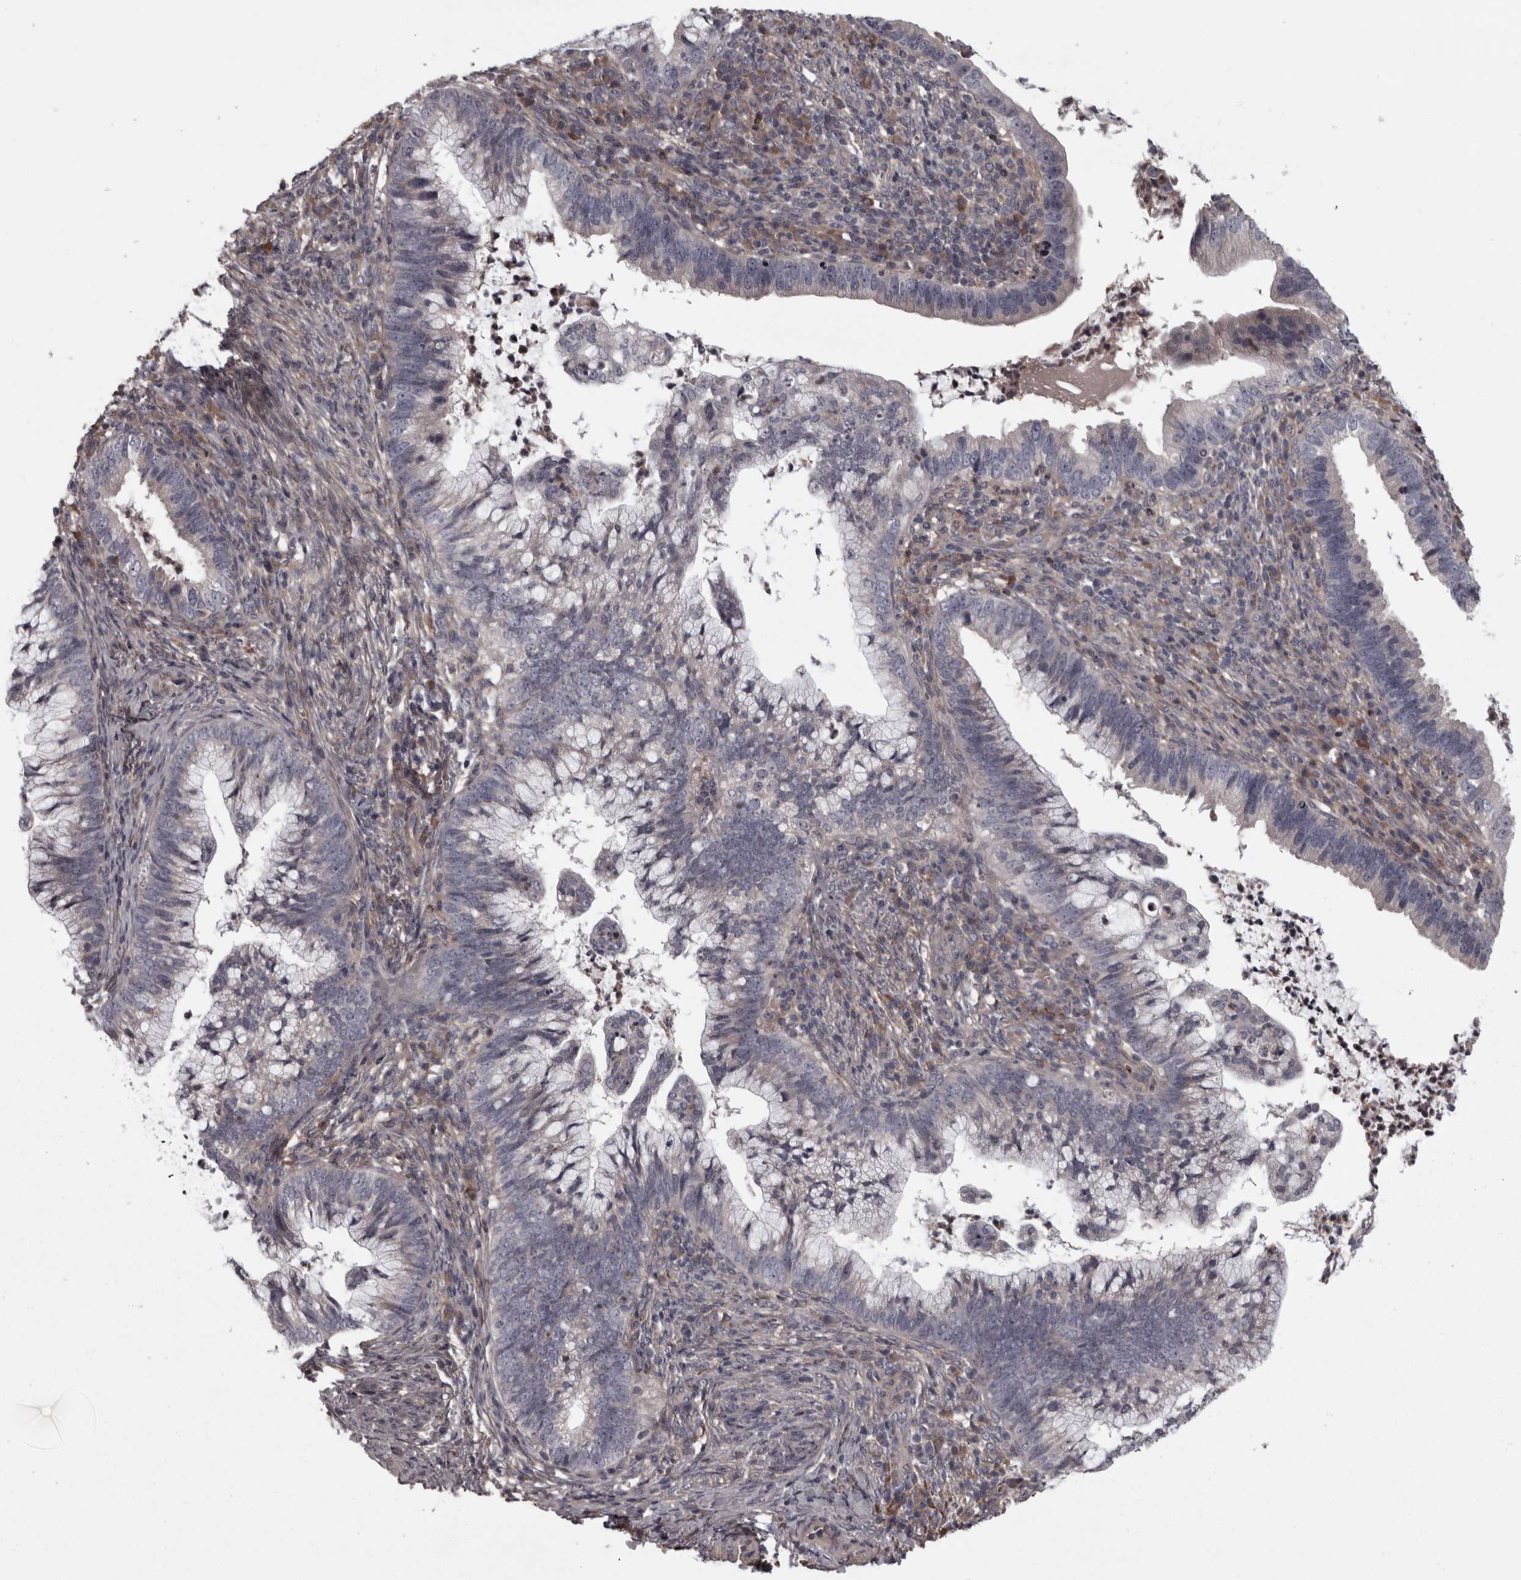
{"staining": {"intensity": "negative", "quantity": "none", "location": "none"}, "tissue": "cervical cancer", "cell_type": "Tumor cells", "image_type": "cancer", "snomed": [{"axis": "morphology", "description": "Adenocarcinoma, NOS"}, {"axis": "topography", "description": "Cervix"}], "caption": "Immunohistochemistry of cervical cancer displays no positivity in tumor cells.", "gene": "RSU1", "patient": {"sex": "female", "age": 36}}